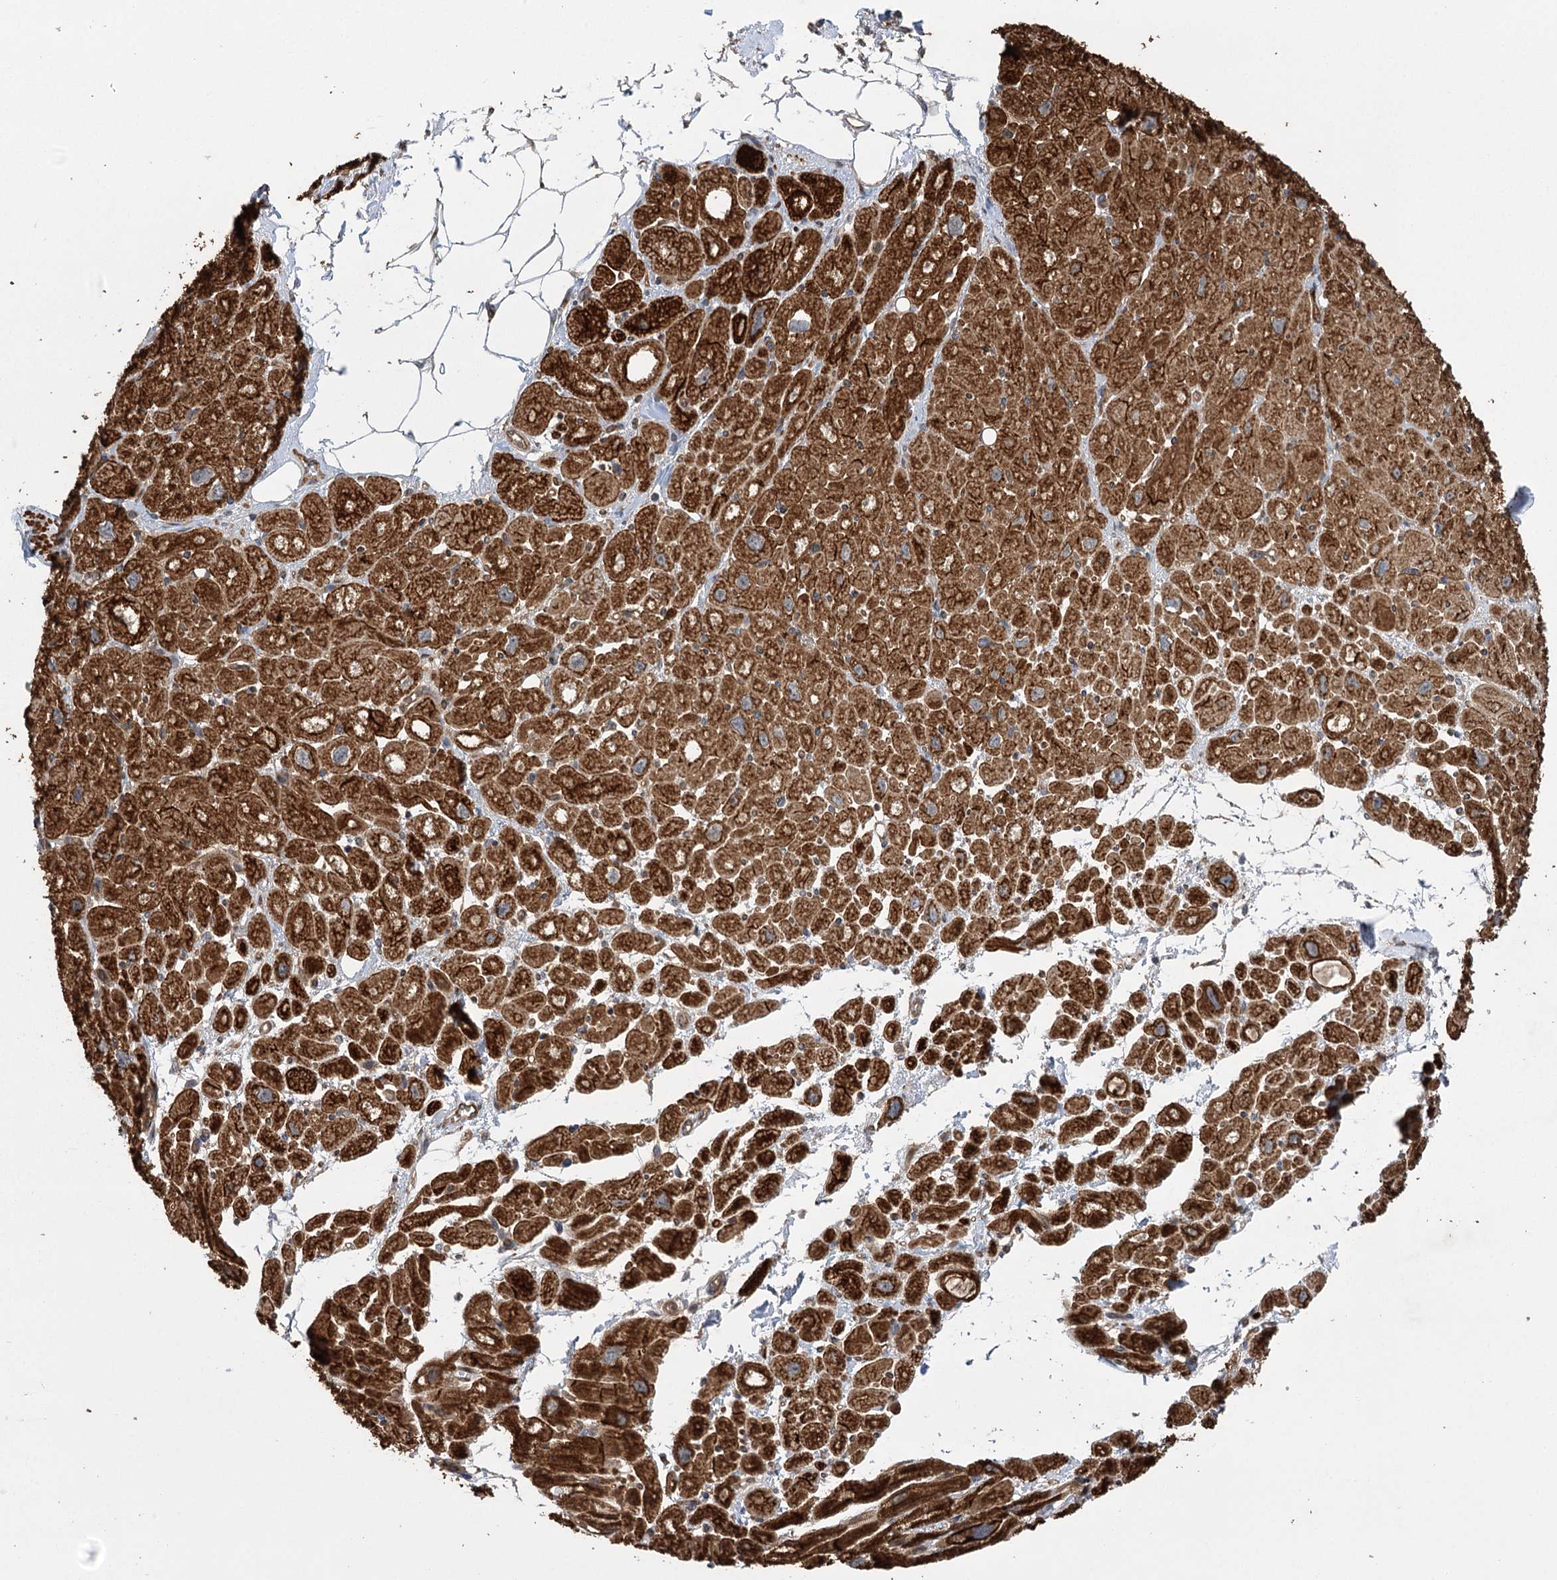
{"staining": {"intensity": "strong", "quantity": ">75%", "location": "cytoplasmic/membranous"}, "tissue": "heart muscle", "cell_type": "Cardiomyocytes", "image_type": "normal", "snomed": [{"axis": "morphology", "description": "Normal tissue, NOS"}, {"axis": "topography", "description": "Heart"}], "caption": "Immunohistochemistry (IHC) image of unremarkable heart muscle stained for a protein (brown), which exhibits high levels of strong cytoplasmic/membranous staining in about >75% of cardiomyocytes.", "gene": "KCNN2", "patient": {"sex": "male", "age": 50}}